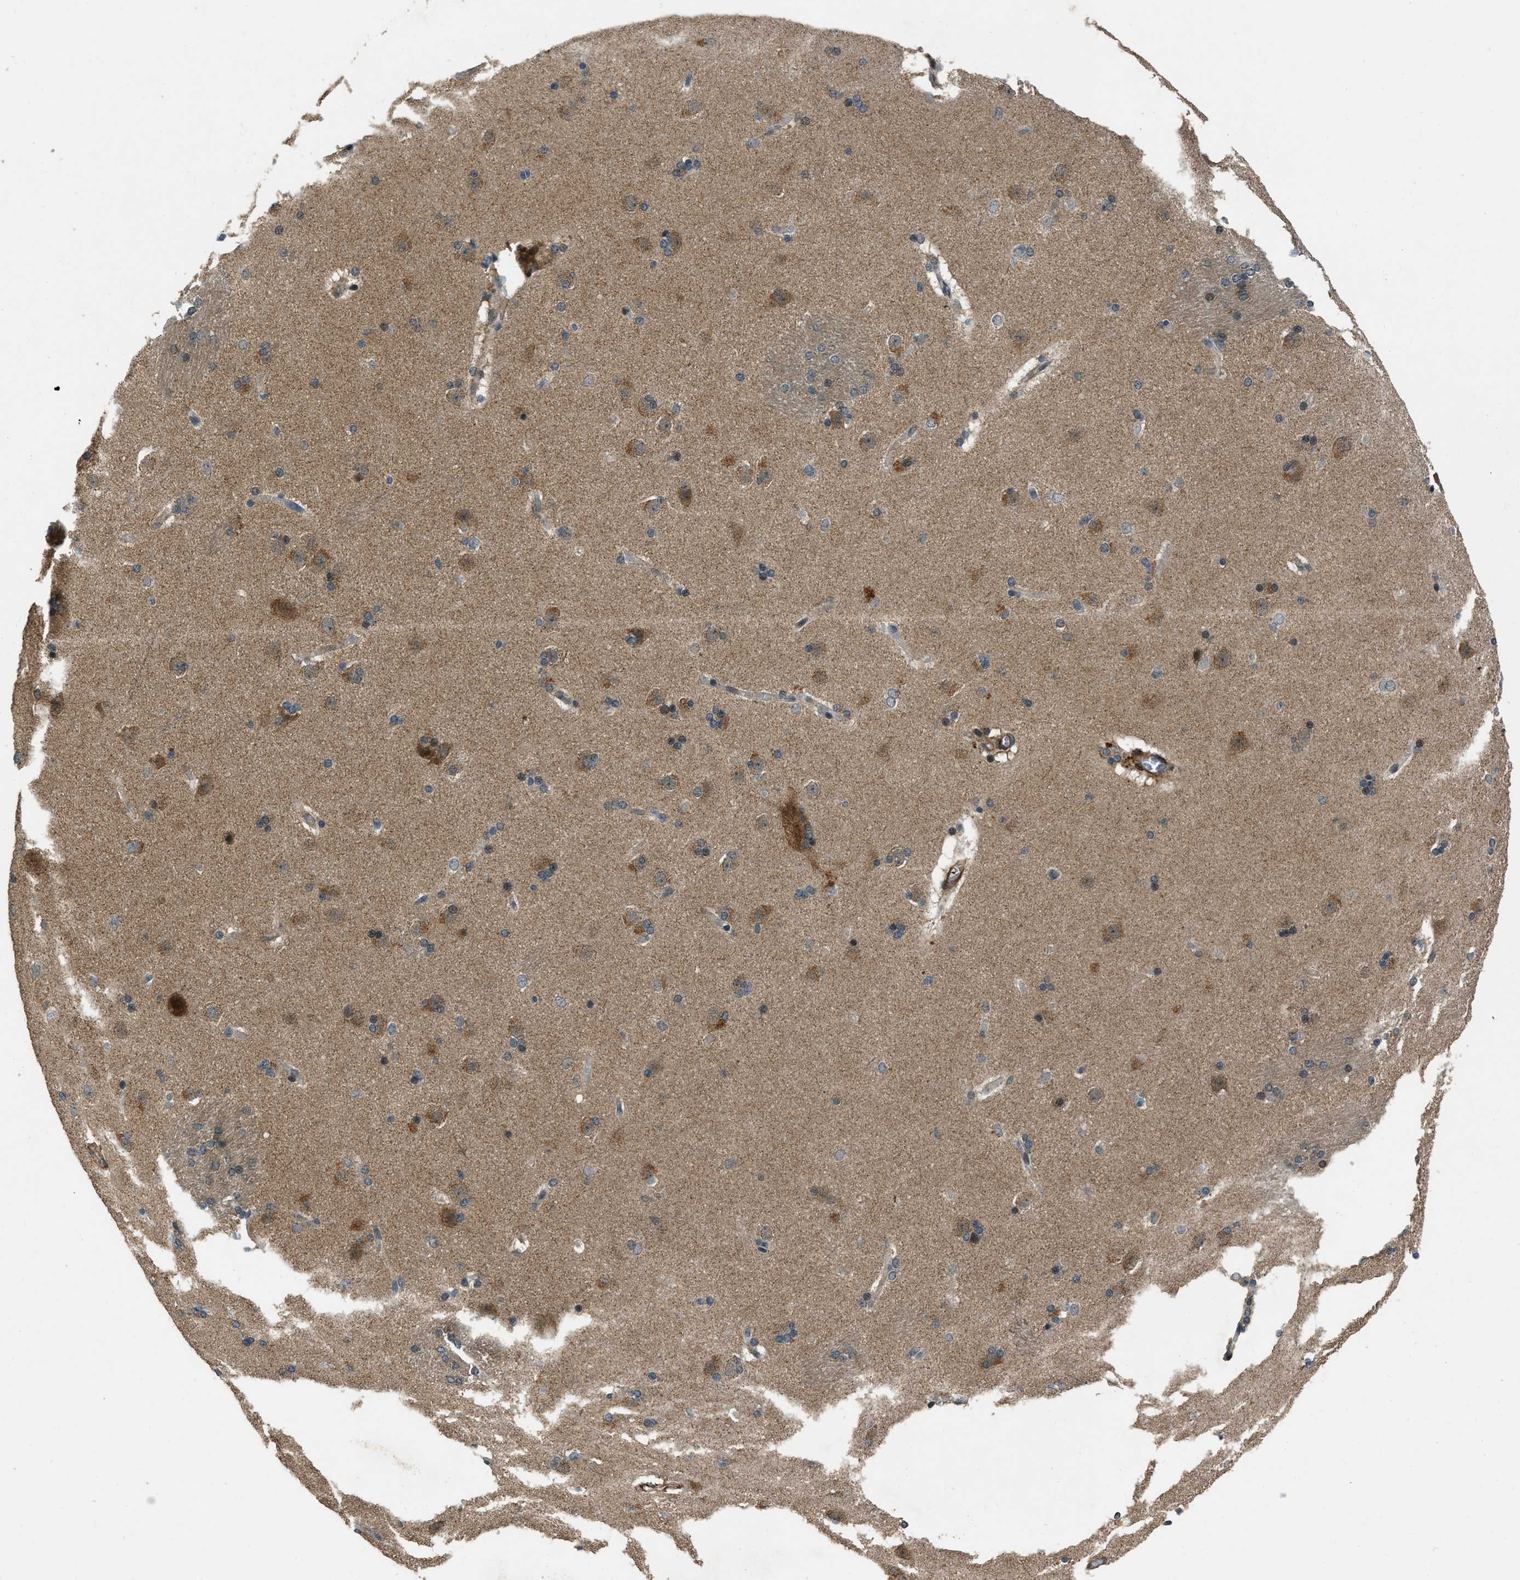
{"staining": {"intensity": "weak", "quantity": ">75%", "location": "cytoplasmic/membranous"}, "tissue": "caudate", "cell_type": "Glial cells", "image_type": "normal", "snomed": [{"axis": "morphology", "description": "Normal tissue, NOS"}, {"axis": "topography", "description": "Lateral ventricle wall"}], "caption": "Caudate stained with DAB IHC demonstrates low levels of weak cytoplasmic/membranous expression in approximately >75% of glial cells. Nuclei are stained in blue.", "gene": "NUDCD3", "patient": {"sex": "female", "age": 19}}